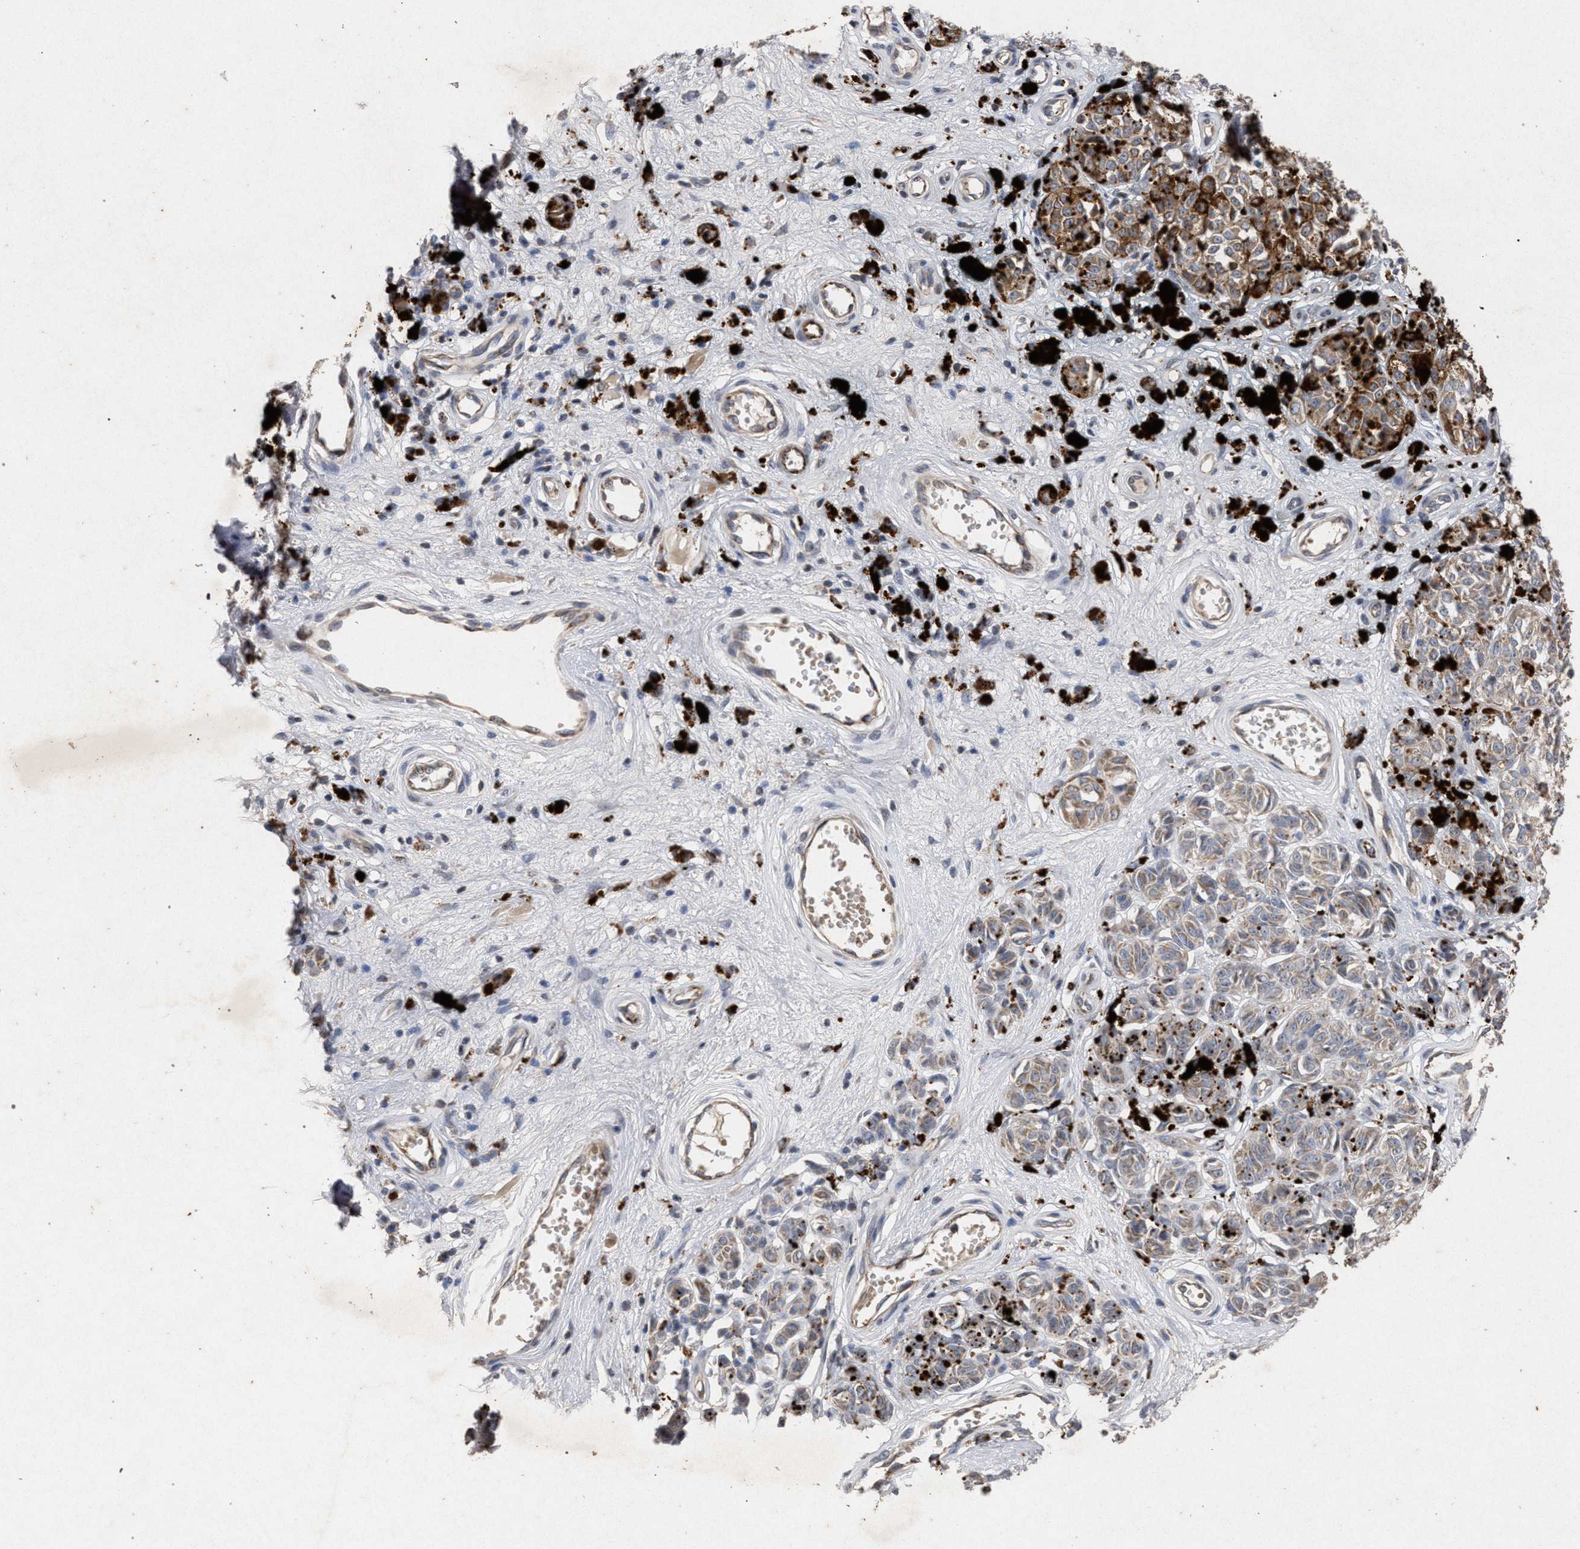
{"staining": {"intensity": "weak", "quantity": "<25%", "location": "cytoplasmic/membranous"}, "tissue": "melanoma", "cell_type": "Tumor cells", "image_type": "cancer", "snomed": [{"axis": "morphology", "description": "Malignant melanoma, NOS"}, {"axis": "topography", "description": "Skin"}], "caption": "IHC micrograph of neoplastic tissue: human melanoma stained with DAB (3,3'-diaminobenzidine) displays no significant protein expression in tumor cells.", "gene": "PKD2L1", "patient": {"sex": "female", "age": 64}}